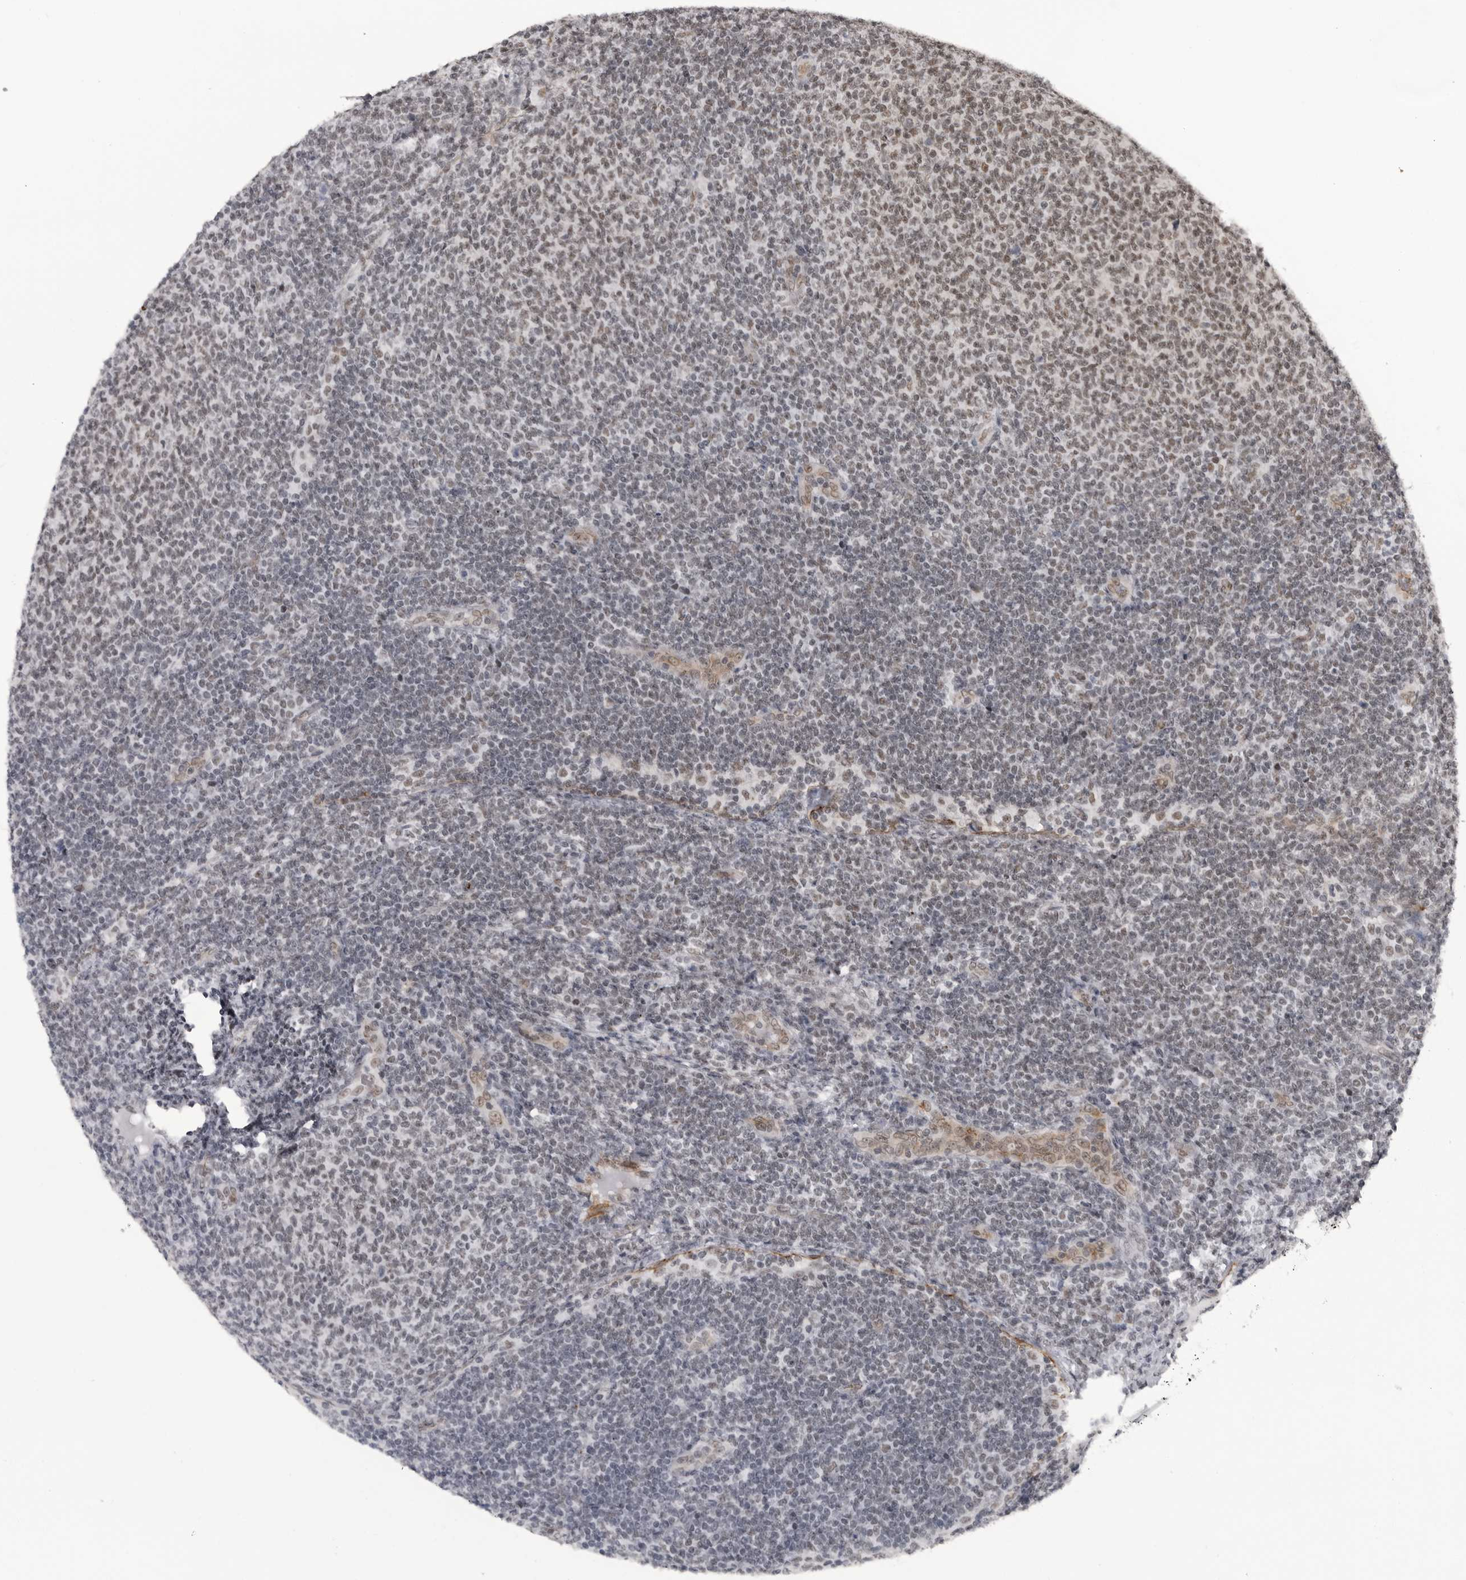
{"staining": {"intensity": "weak", "quantity": "25%-75%", "location": "nuclear"}, "tissue": "lymphoma", "cell_type": "Tumor cells", "image_type": "cancer", "snomed": [{"axis": "morphology", "description": "Malignant lymphoma, non-Hodgkin's type, Low grade"}, {"axis": "topography", "description": "Lymph node"}], "caption": "Low-grade malignant lymphoma, non-Hodgkin's type stained with a protein marker shows weak staining in tumor cells.", "gene": "RNF26", "patient": {"sex": "male", "age": 66}}